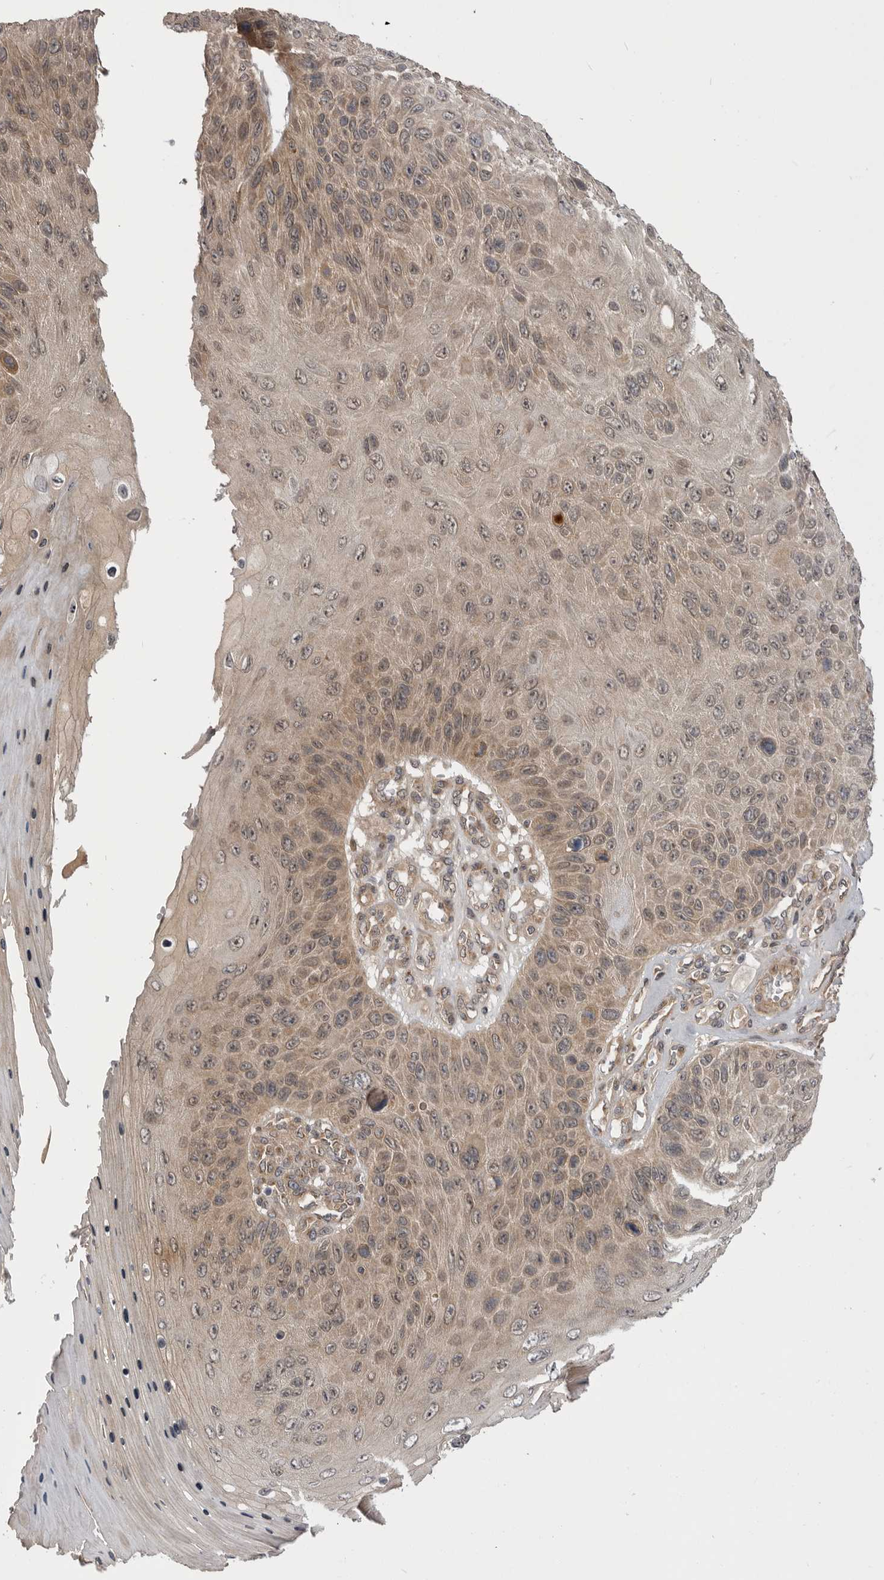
{"staining": {"intensity": "moderate", "quantity": ">75%", "location": "cytoplasmic/membranous"}, "tissue": "skin cancer", "cell_type": "Tumor cells", "image_type": "cancer", "snomed": [{"axis": "morphology", "description": "Squamous cell carcinoma, NOS"}, {"axis": "topography", "description": "Skin"}], "caption": "Immunohistochemical staining of human skin cancer (squamous cell carcinoma) shows medium levels of moderate cytoplasmic/membranous protein expression in approximately >75% of tumor cells. (DAB = brown stain, brightfield microscopy at high magnification).", "gene": "PDCL", "patient": {"sex": "female", "age": 88}}